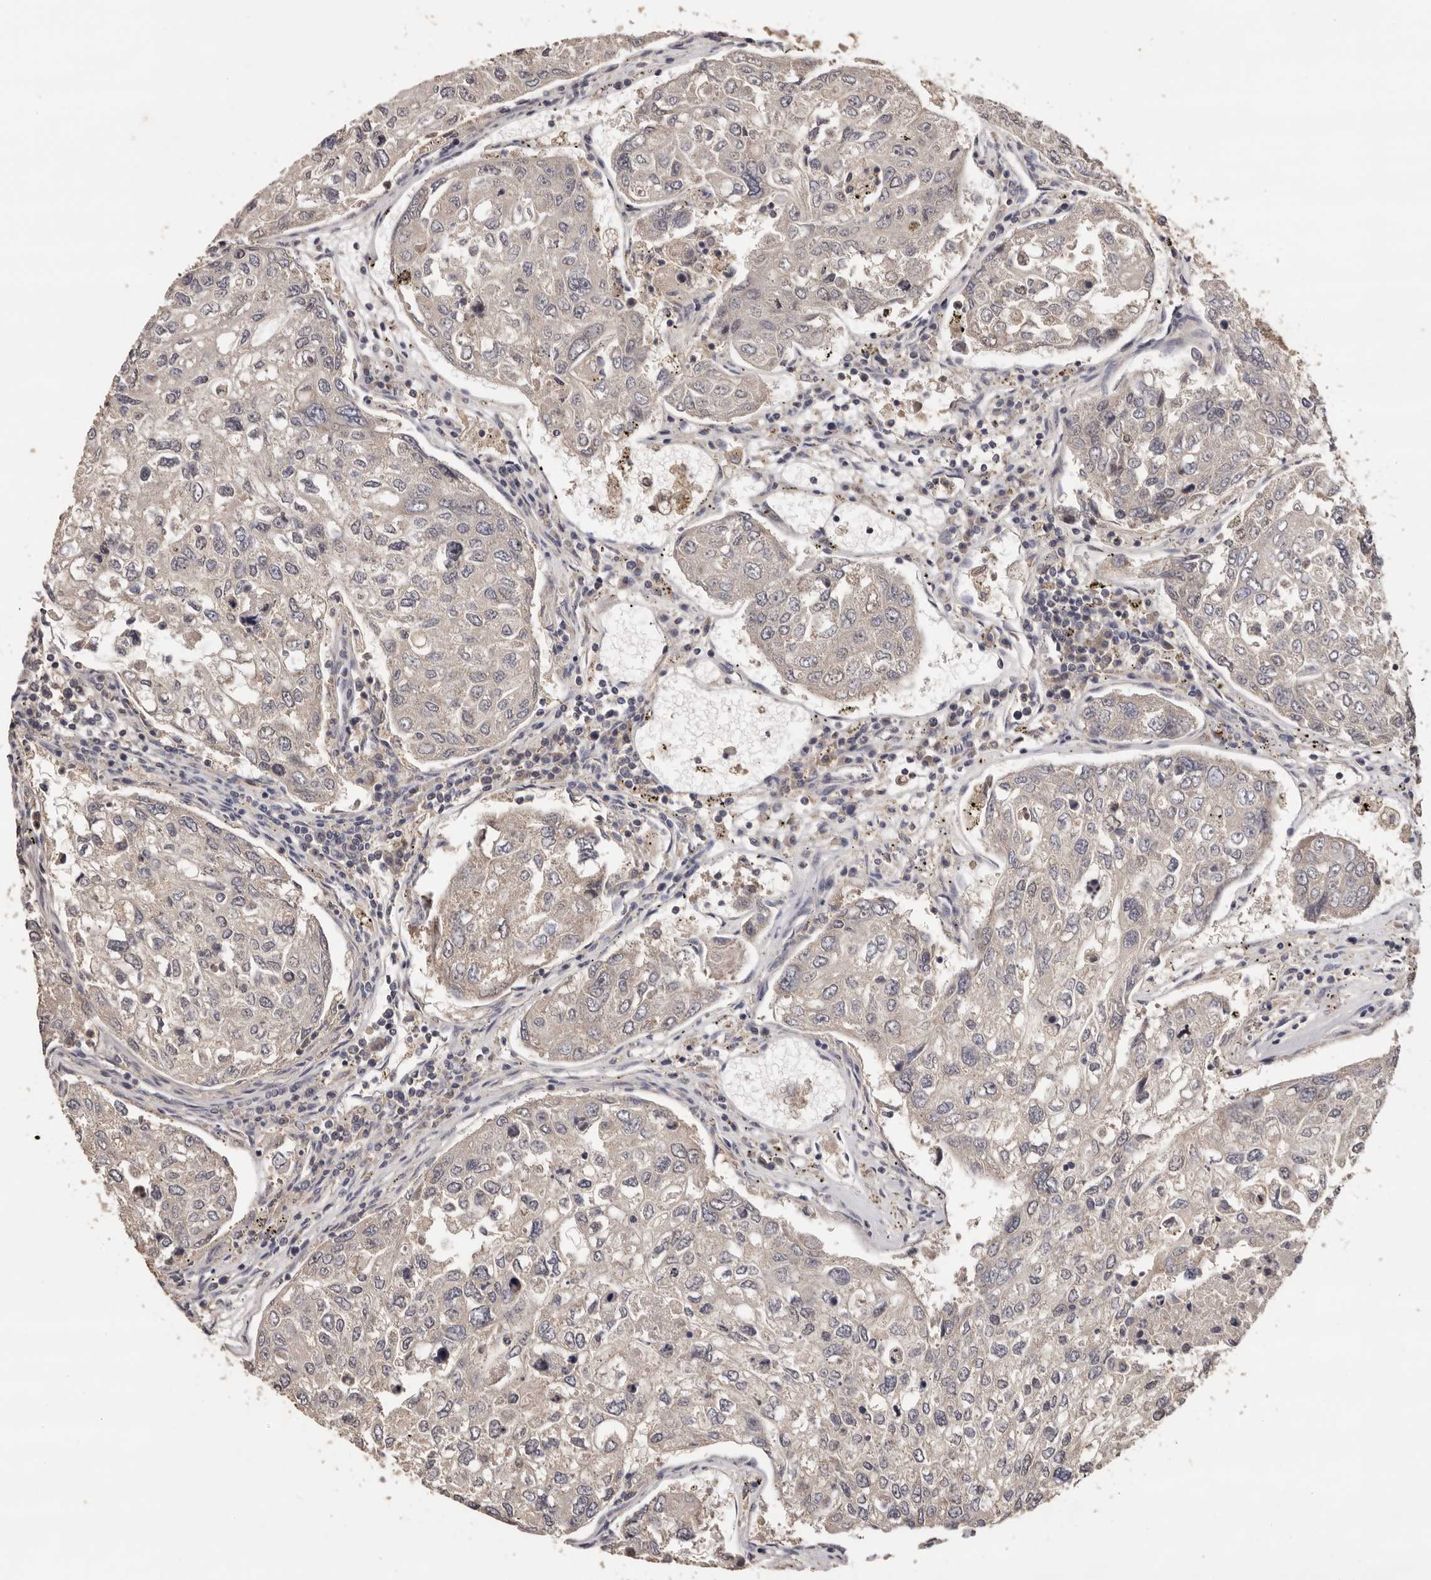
{"staining": {"intensity": "negative", "quantity": "none", "location": "none"}, "tissue": "urothelial cancer", "cell_type": "Tumor cells", "image_type": "cancer", "snomed": [{"axis": "morphology", "description": "Urothelial carcinoma, High grade"}, {"axis": "topography", "description": "Lymph node"}, {"axis": "topography", "description": "Urinary bladder"}], "caption": "The immunohistochemistry (IHC) photomicrograph has no significant staining in tumor cells of urothelial carcinoma (high-grade) tissue. Nuclei are stained in blue.", "gene": "KIF2B", "patient": {"sex": "male", "age": 51}}